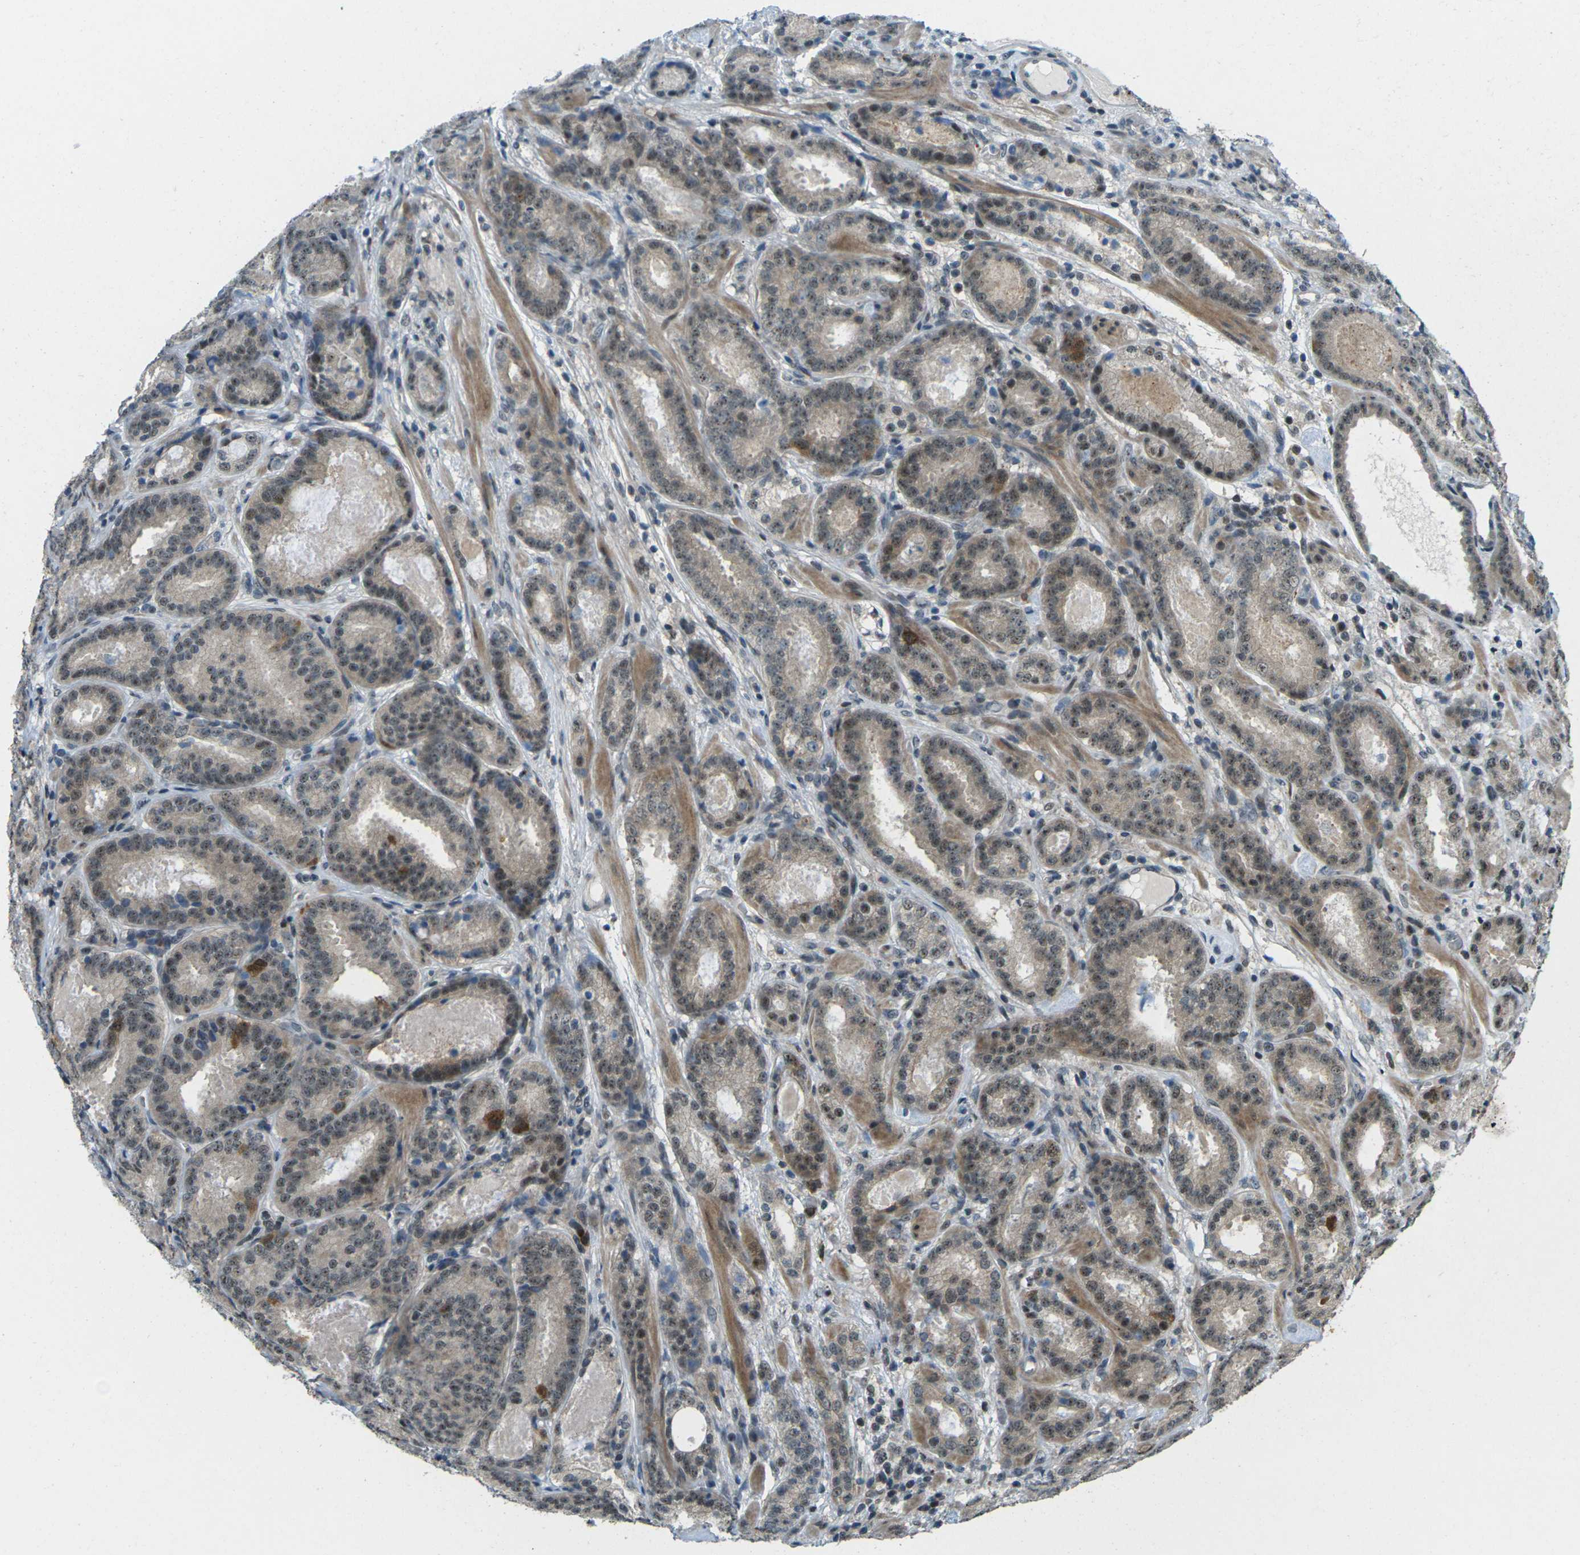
{"staining": {"intensity": "moderate", "quantity": ">75%", "location": "cytoplasmic/membranous,nuclear"}, "tissue": "prostate cancer", "cell_type": "Tumor cells", "image_type": "cancer", "snomed": [{"axis": "morphology", "description": "Adenocarcinoma, Low grade"}, {"axis": "topography", "description": "Prostate"}], "caption": "About >75% of tumor cells in human prostate cancer (low-grade adenocarcinoma) reveal moderate cytoplasmic/membranous and nuclear protein expression as visualized by brown immunohistochemical staining.", "gene": "UBE2S", "patient": {"sex": "male", "age": 69}}